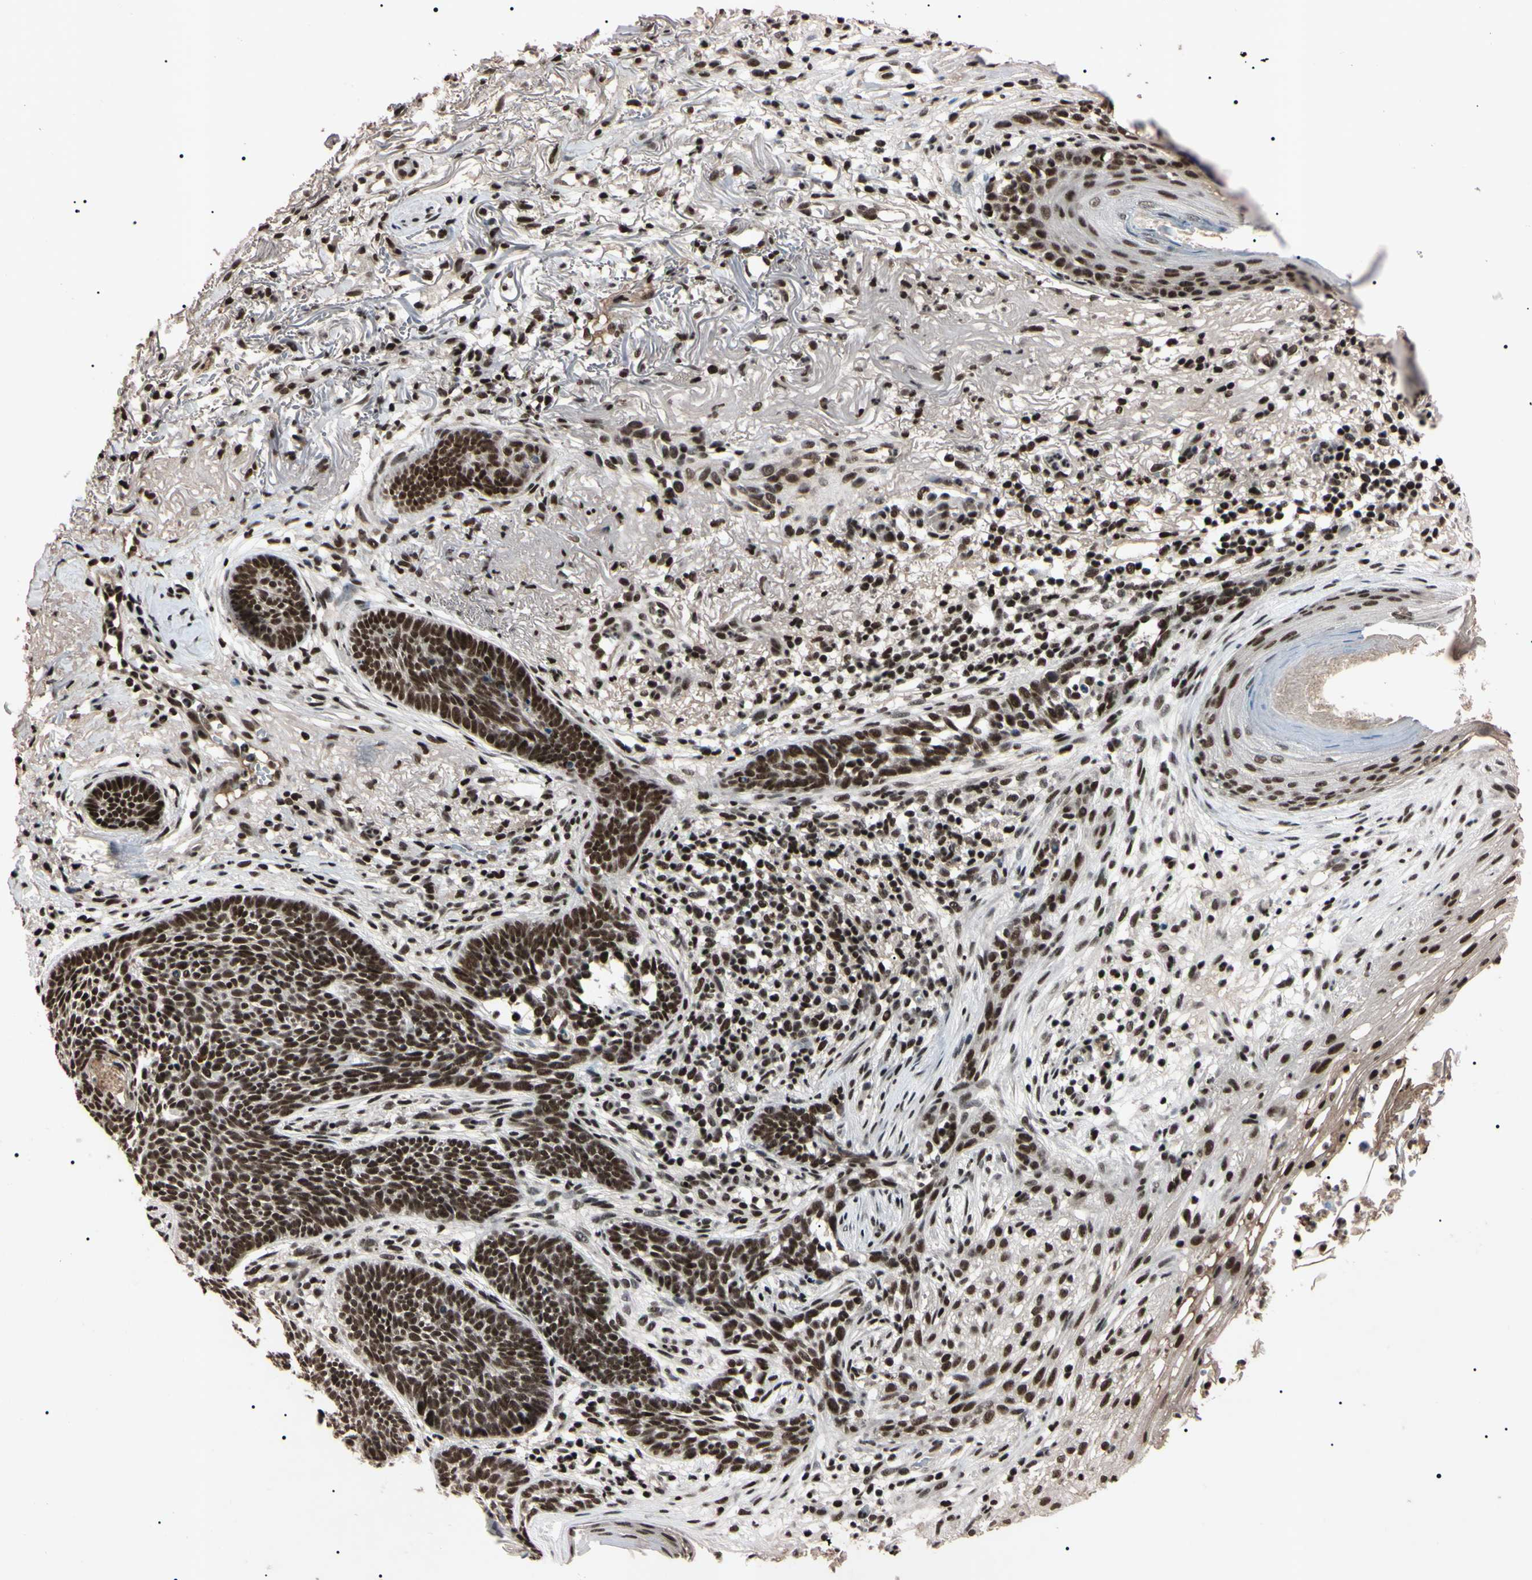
{"staining": {"intensity": "strong", "quantity": ">75%", "location": "nuclear"}, "tissue": "skin cancer", "cell_type": "Tumor cells", "image_type": "cancer", "snomed": [{"axis": "morphology", "description": "Basal cell carcinoma"}, {"axis": "topography", "description": "Skin"}], "caption": "Strong nuclear expression for a protein is appreciated in approximately >75% of tumor cells of skin cancer (basal cell carcinoma) using immunohistochemistry (IHC).", "gene": "YY1", "patient": {"sex": "female", "age": 70}}